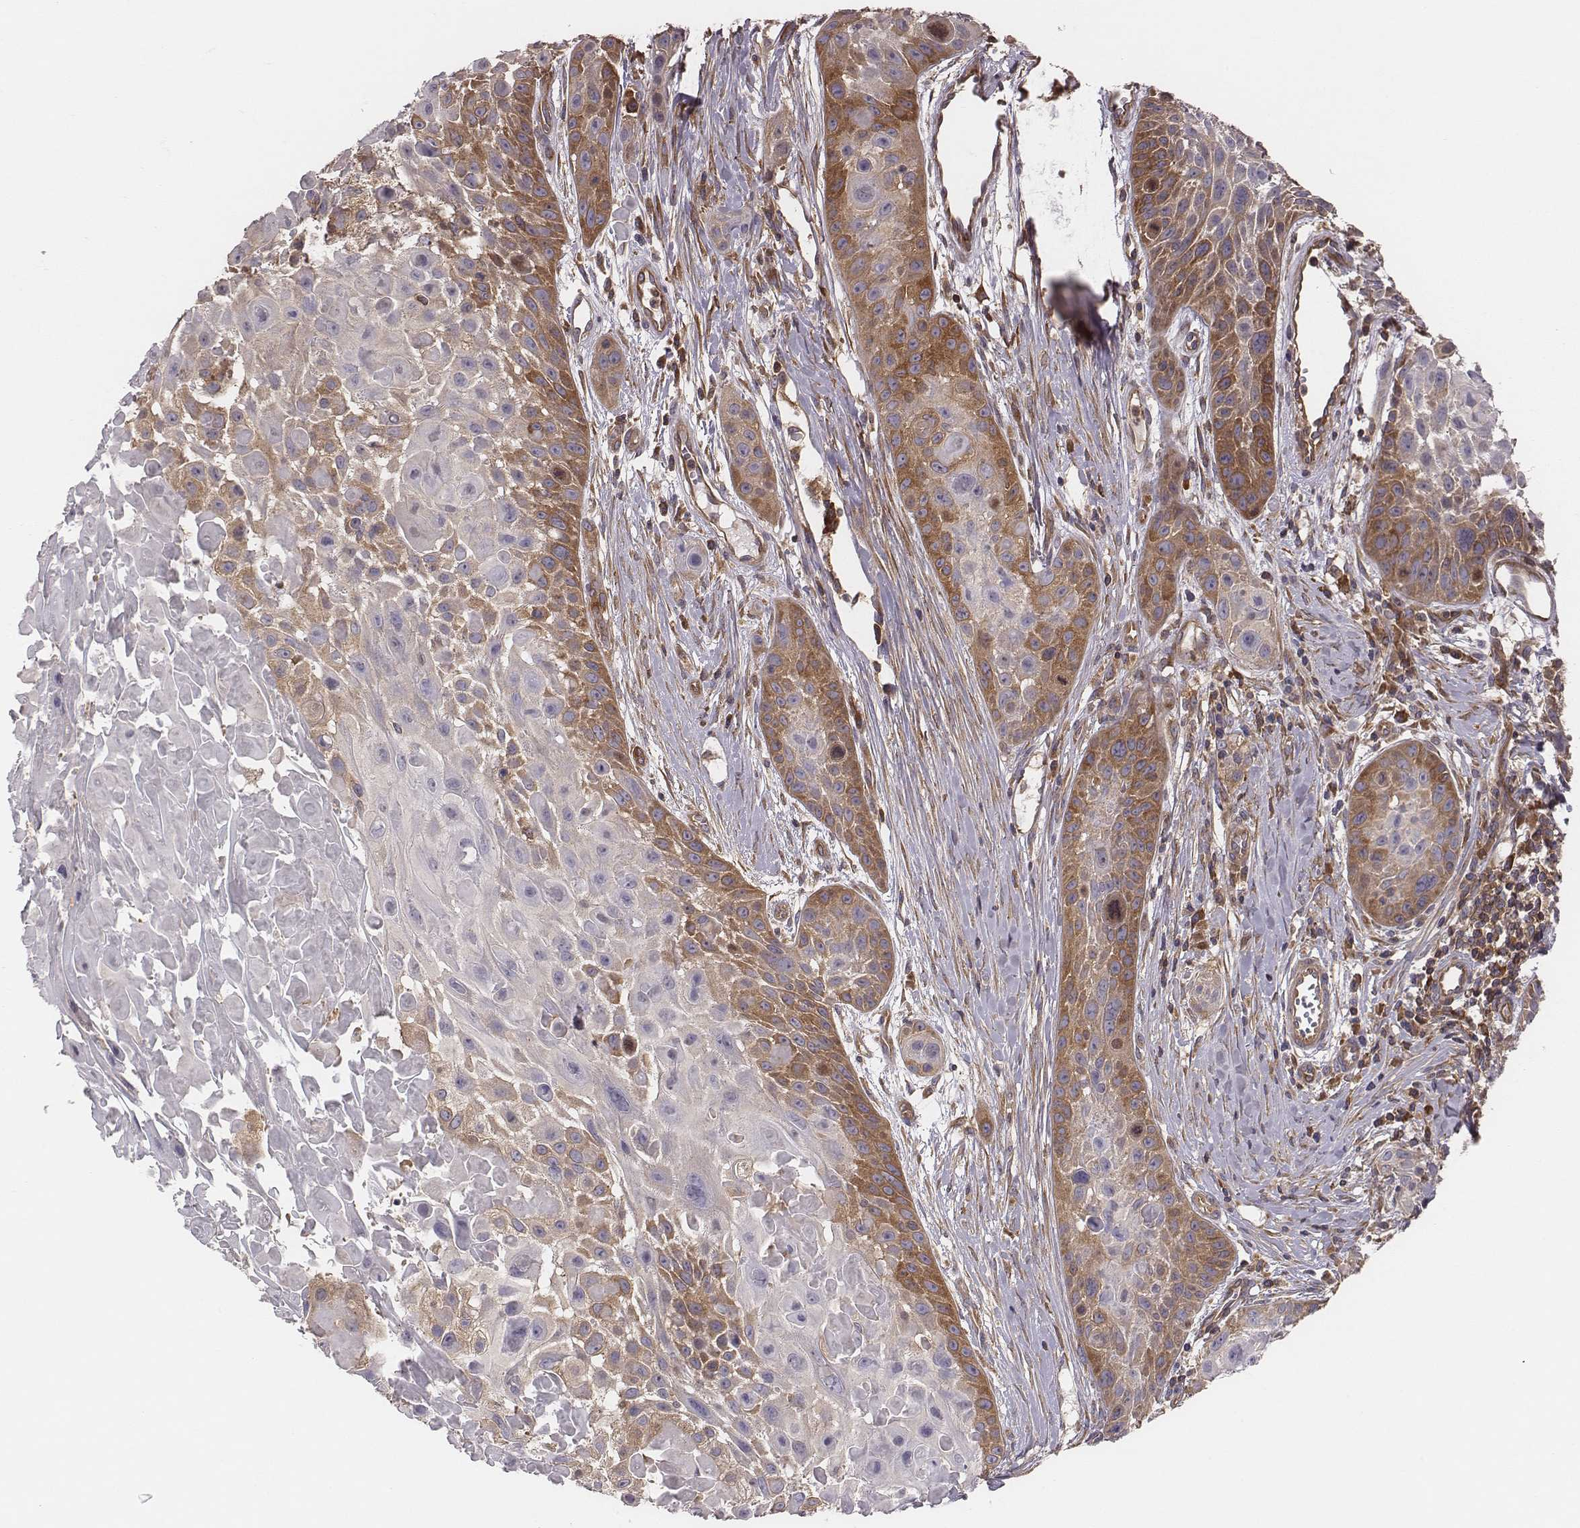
{"staining": {"intensity": "moderate", "quantity": "25%-75%", "location": "cytoplasmic/membranous"}, "tissue": "skin cancer", "cell_type": "Tumor cells", "image_type": "cancer", "snomed": [{"axis": "morphology", "description": "Squamous cell carcinoma, NOS"}, {"axis": "topography", "description": "Skin"}, {"axis": "topography", "description": "Anal"}], "caption": "Human skin cancer (squamous cell carcinoma) stained for a protein (brown) reveals moderate cytoplasmic/membranous positive staining in approximately 25%-75% of tumor cells.", "gene": "CAD", "patient": {"sex": "female", "age": 75}}